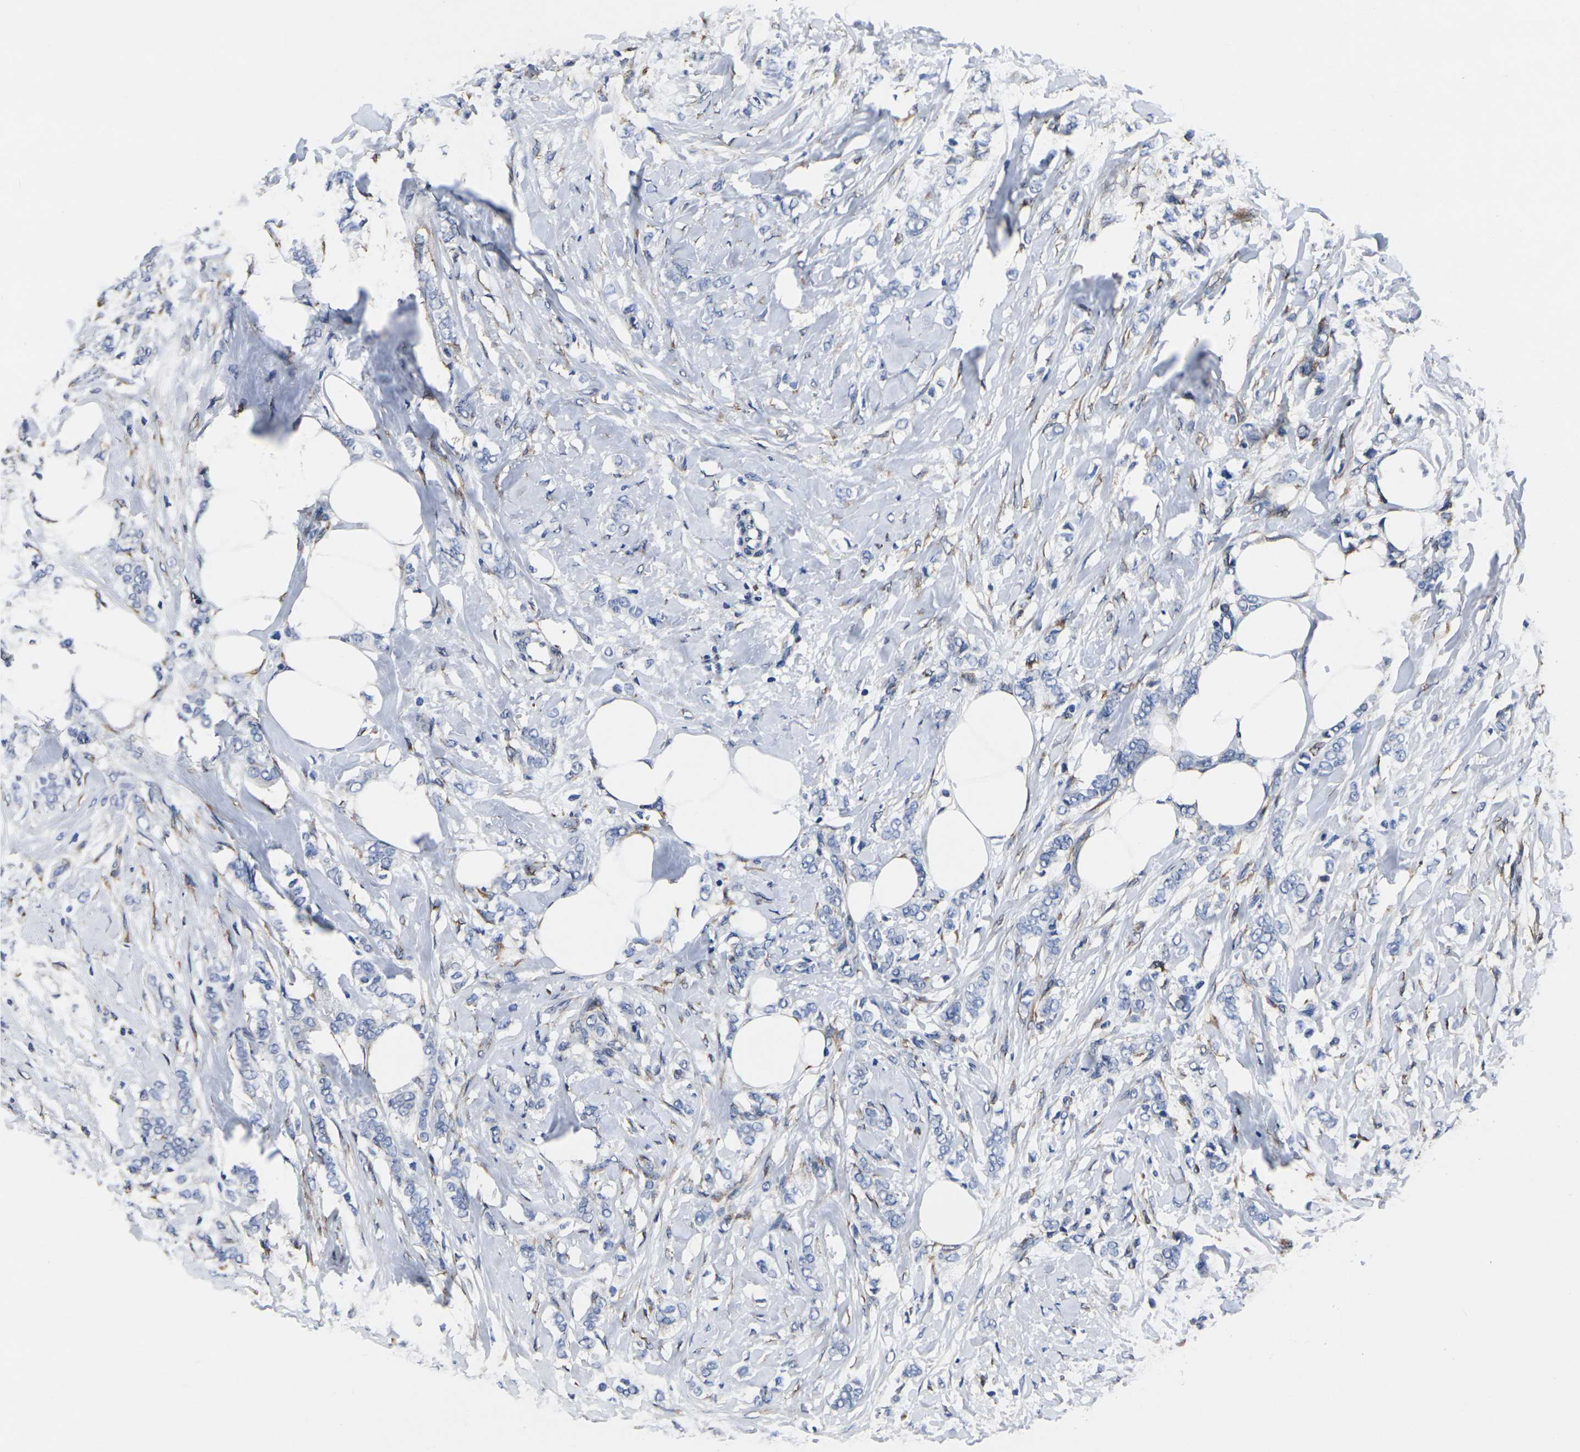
{"staining": {"intensity": "negative", "quantity": "none", "location": "none"}, "tissue": "breast cancer", "cell_type": "Tumor cells", "image_type": "cancer", "snomed": [{"axis": "morphology", "description": "Lobular carcinoma, in situ"}, {"axis": "morphology", "description": "Lobular carcinoma"}, {"axis": "topography", "description": "Breast"}], "caption": "Protein analysis of lobular carcinoma in situ (breast) reveals no significant staining in tumor cells.", "gene": "CYP2C8", "patient": {"sex": "female", "age": 41}}